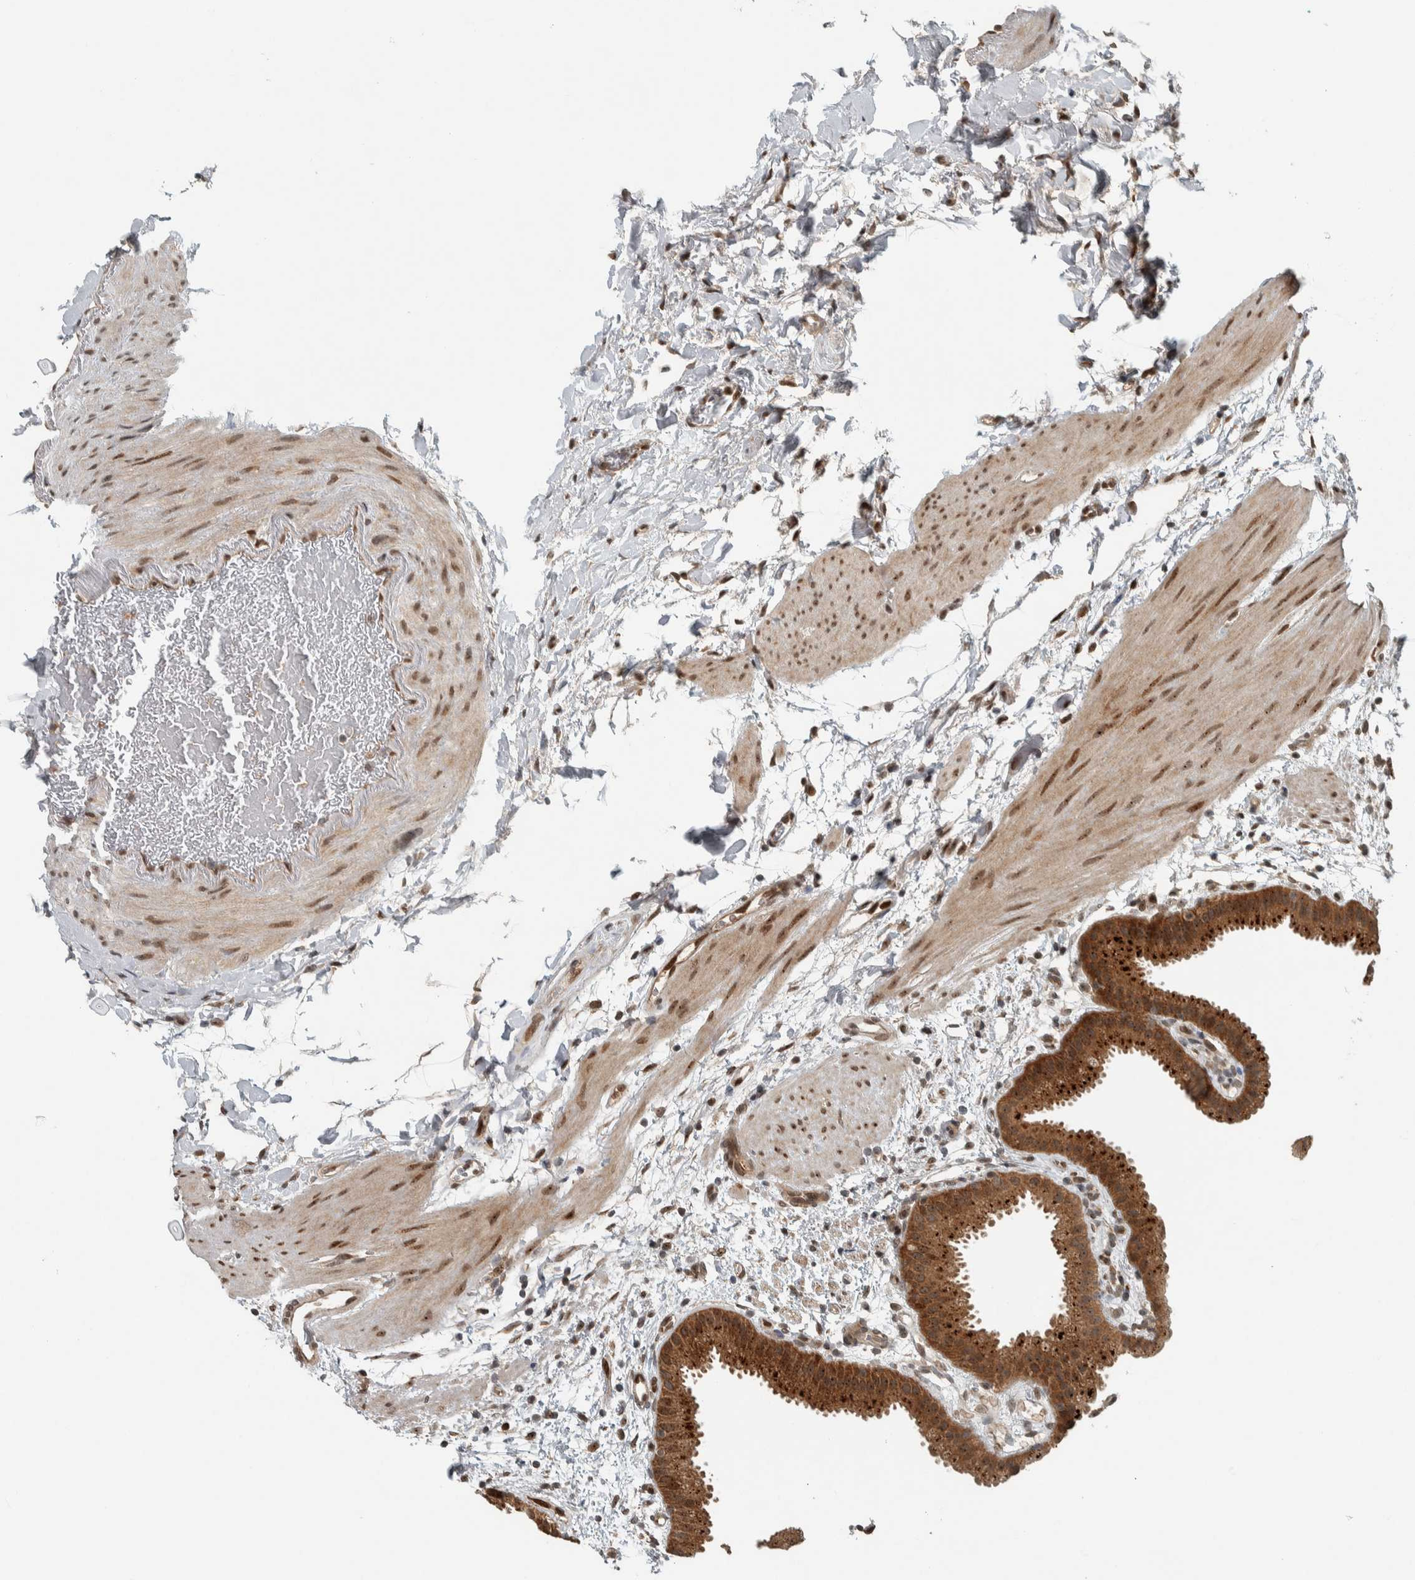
{"staining": {"intensity": "moderate", "quantity": ">75%", "location": "cytoplasmic/membranous,nuclear"}, "tissue": "gallbladder", "cell_type": "Glandular cells", "image_type": "normal", "snomed": [{"axis": "morphology", "description": "Normal tissue, NOS"}, {"axis": "topography", "description": "Gallbladder"}], "caption": "This micrograph shows normal gallbladder stained with immunohistochemistry to label a protein in brown. The cytoplasmic/membranous,nuclear of glandular cells show moderate positivity for the protein. Nuclei are counter-stained blue.", "gene": "XPO5", "patient": {"sex": "female", "age": 64}}